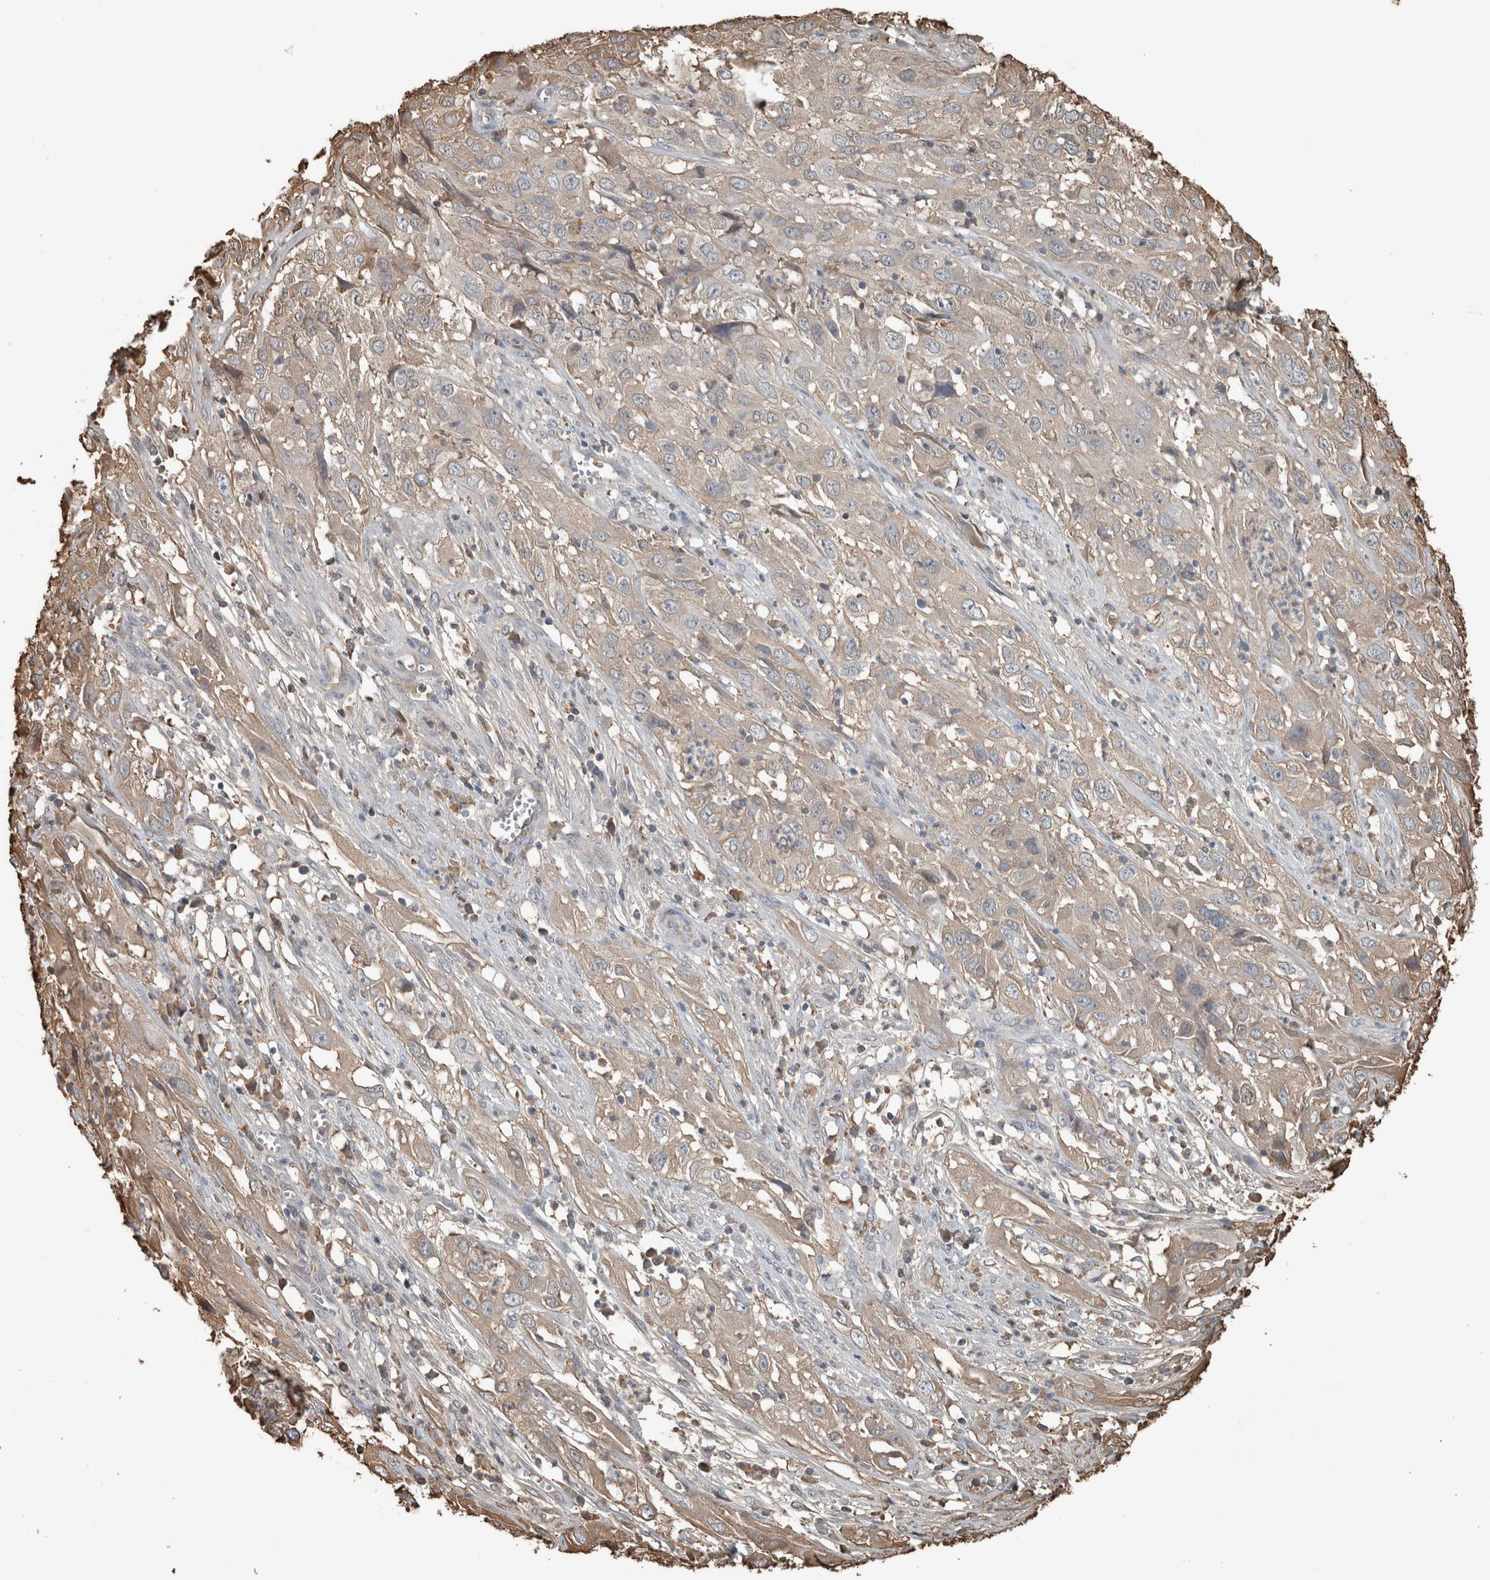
{"staining": {"intensity": "weak", "quantity": ">75%", "location": "cytoplasmic/membranous"}, "tissue": "cervical cancer", "cell_type": "Tumor cells", "image_type": "cancer", "snomed": [{"axis": "morphology", "description": "Squamous cell carcinoma, NOS"}, {"axis": "topography", "description": "Cervix"}], "caption": "Human squamous cell carcinoma (cervical) stained with a brown dye exhibits weak cytoplasmic/membranous positive expression in approximately >75% of tumor cells.", "gene": "USP34", "patient": {"sex": "female", "age": 32}}